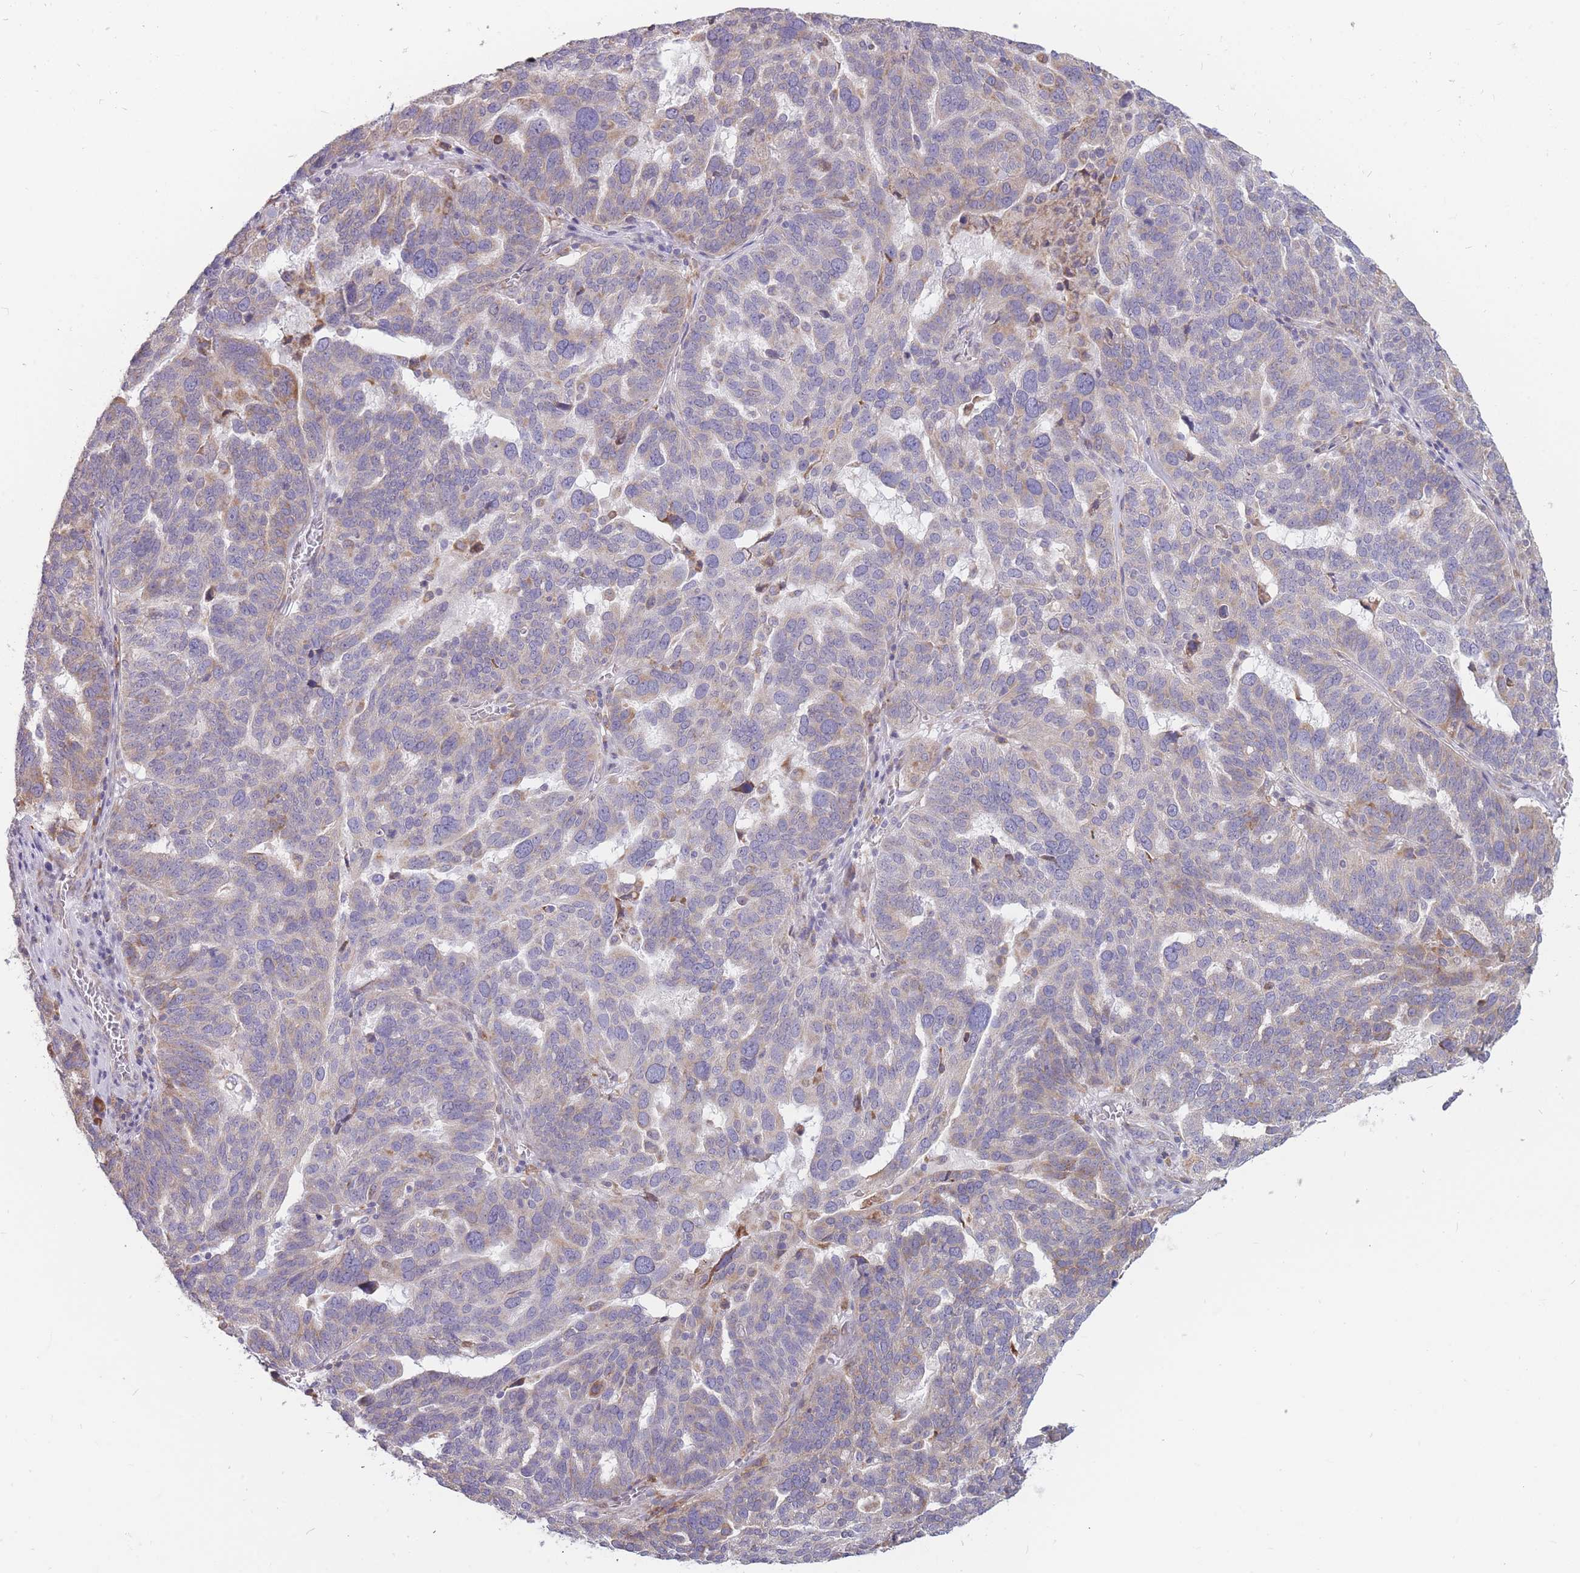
{"staining": {"intensity": "moderate", "quantity": "<25%", "location": "cytoplasmic/membranous"}, "tissue": "ovarian cancer", "cell_type": "Tumor cells", "image_type": "cancer", "snomed": [{"axis": "morphology", "description": "Cystadenocarcinoma, serous, NOS"}, {"axis": "topography", "description": "Ovary"}], "caption": "This histopathology image shows IHC staining of human ovarian cancer, with low moderate cytoplasmic/membranous positivity in about <25% of tumor cells.", "gene": "TRAPPC5", "patient": {"sex": "female", "age": 59}}